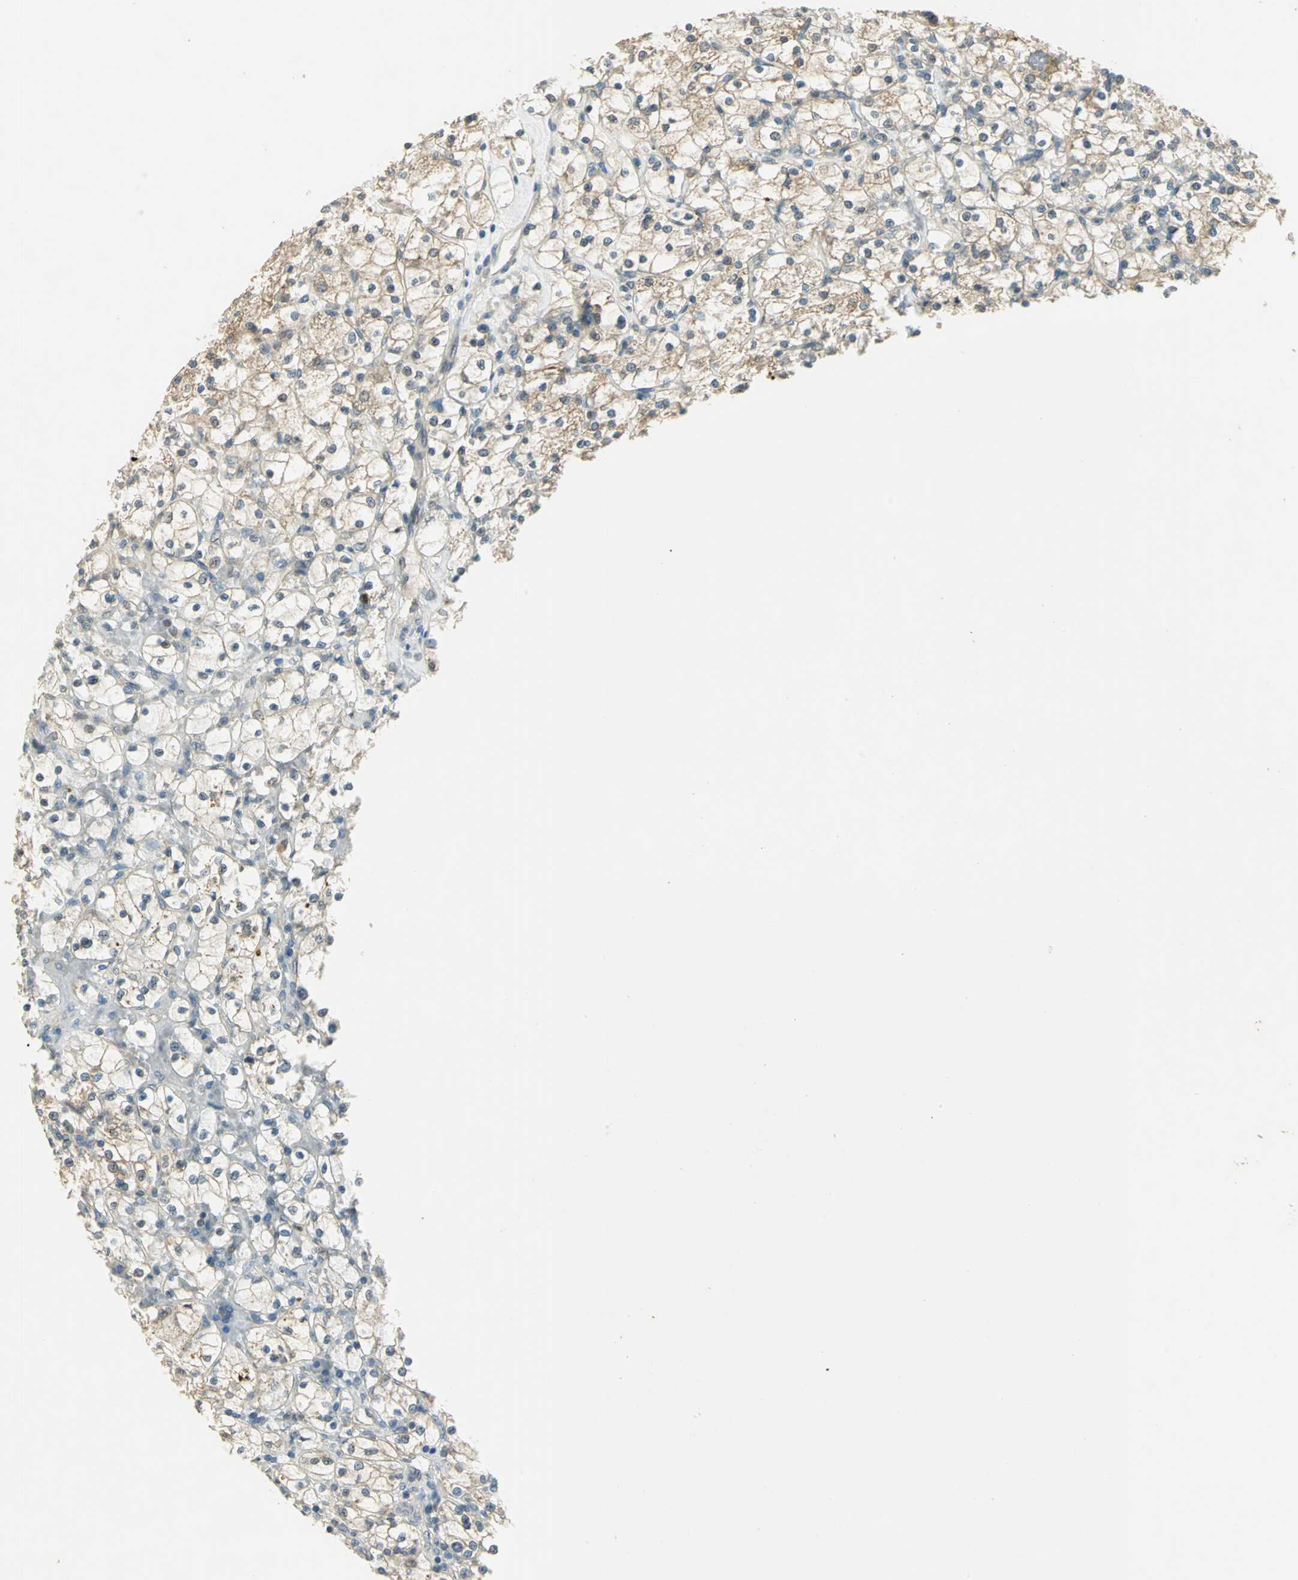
{"staining": {"intensity": "weak", "quantity": "<25%", "location": "cytoplasmic/membranous"}, "tissue": "renal cancer", "cell_type": "Tumor cells", "image_type": "cancer", "snomed": [{"axis": "morphology", "description": "Adenocarcinoma, NOS"}, {"axis": "topography", "description": "Kidney"}], "caption": "This is an immunohistochemistry (IHC) image of renal adenocarcinoma. There is no staining in tumor cells.", "gene": "BIRC2", "patient": {"sex": "female", "age": 83}}